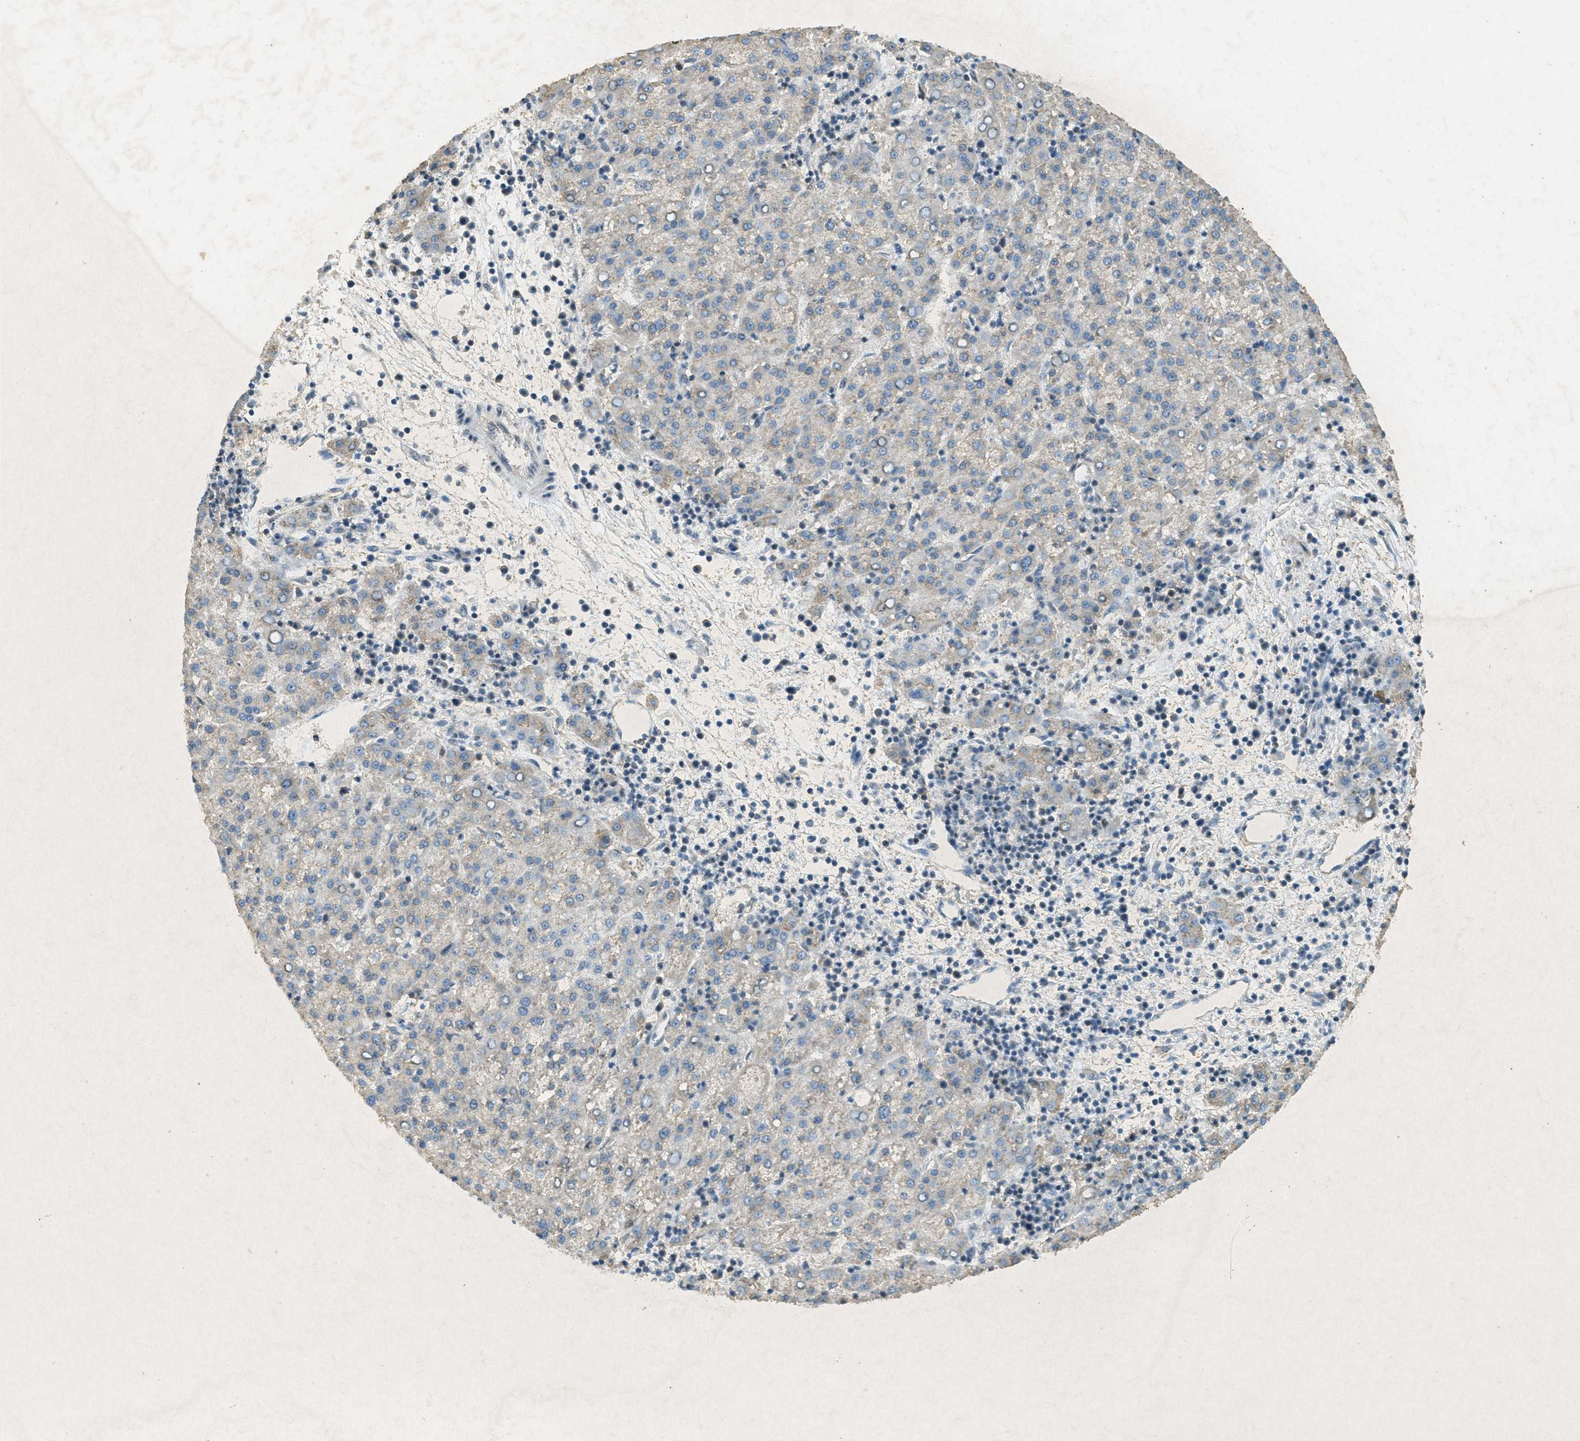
{"staining": {"intensity": "weak", "quantity": "25%-75%", "location": "cytoplasmic/membranous"}, "tissue": "liver cancer", "cell_type": "Tumor cells", "image_type": "cancer", "snomed": [{"axis": "morphology", "description": "Carcinoma, Hepatocellular, NOS"}, {"axis": "topography", "description": "Liver"}], "caption": "Weak cytoplasmic/membranous staining is present in approximately 25%-75% of tumor cells in liver hepatocellular carcinoma.", "gene": "TCF20", "patient": {"sex": "female", "age": 58}}